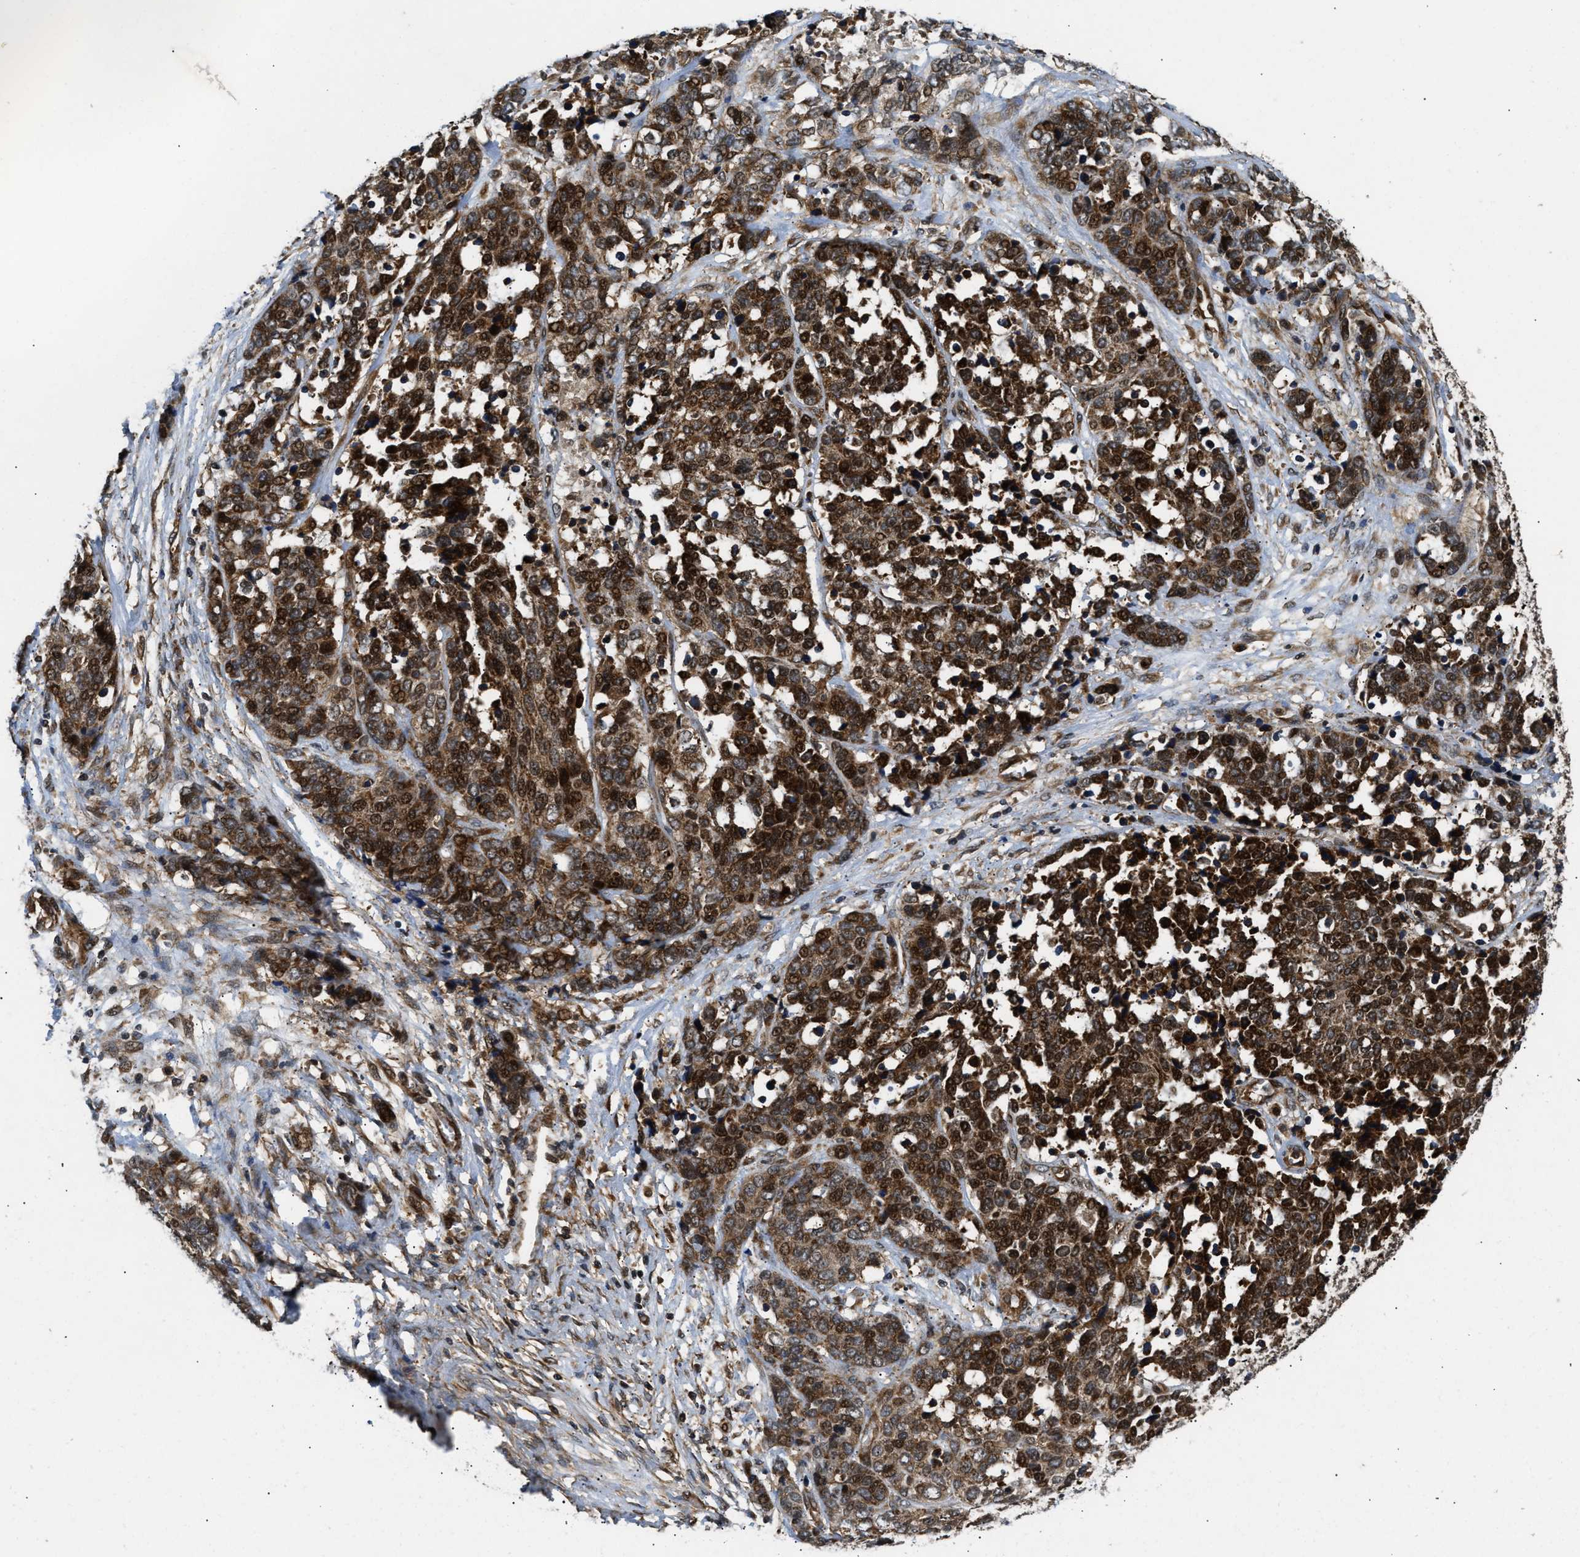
{"staining": {"intensity": "strong", "quantity": ">75%", "location": "cytoplasmic/membranous"}, "tissue": "ovarian cancer", "cell_type": "Tumor cells", "image_type": "cancer", "snomed": [{"axis": "morphology", "description": "Cystadenocarcinoma, serous, NOS"}, {"axis": "topography", "description": "Ovary"}], "caption": "There is high levels of strong cytoplasmic/membranous staining in tumor cells of serous cystadenocarcinoma (ovarian), as demonstrated by immunohistochemical staining (brown color).", "gene": "PNPLA8", "patient": {"sex": "female", "age": 44}}